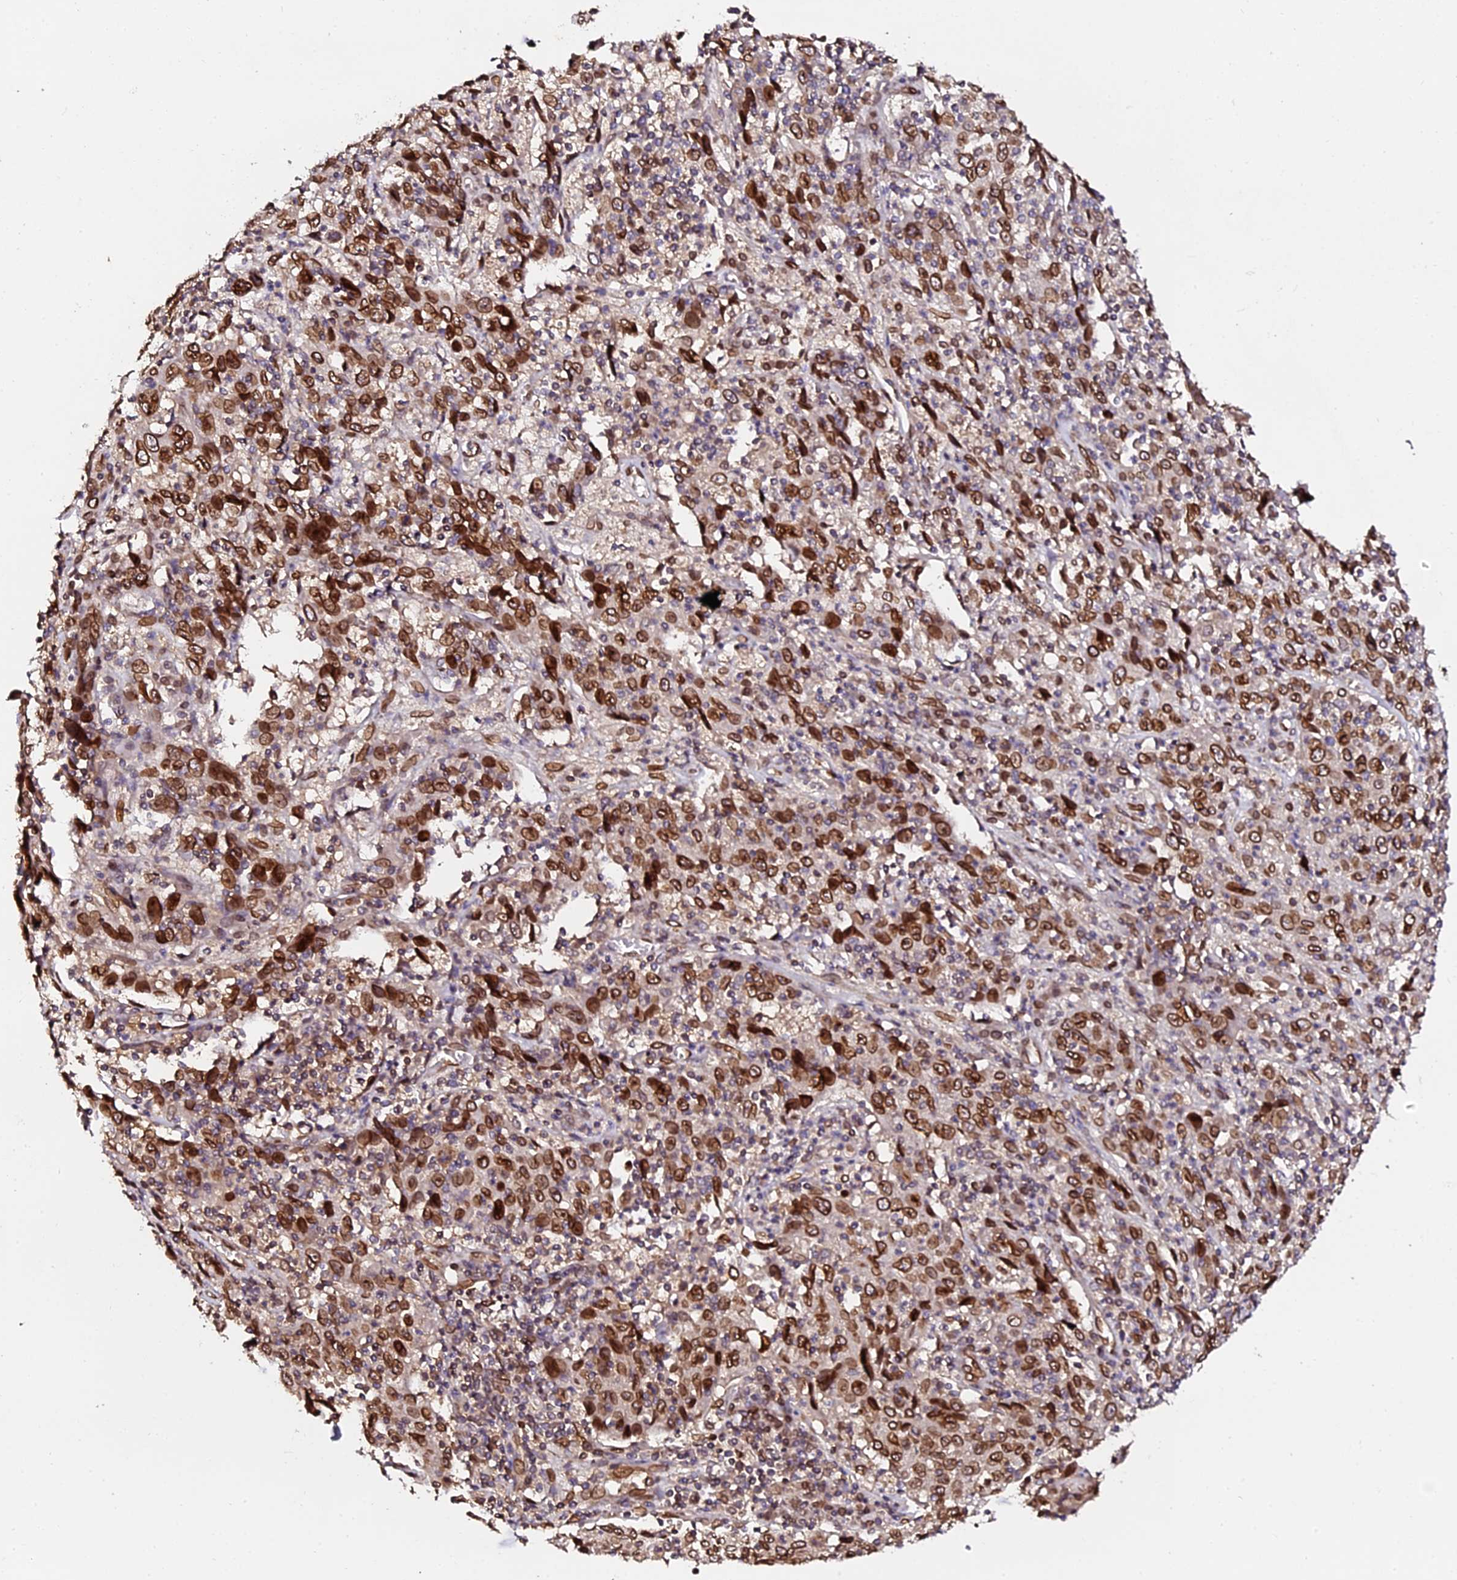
{"staining": {"intensity": "strong", "quantity": ">75%", "location": "cytoplasmic/membranous,nuclear"}, "tissue": "cervical cancer", "cell_type": "Tumor cells", "image_type": "cancer", "snomed": [{"axis": "morphology", "description": "Squamous cell carcinoma, NOS"}, {"axis": "topography", "description": "Cervix"}], "caption": "DAB immunohistochemical staining of cervical cancer shows strong cytoplasmic/membranous and nuclear protein positivity in about >75% of tumor cells.", "gene": "ANAPC5", "patient": {"sex": "female", "age": 46}}